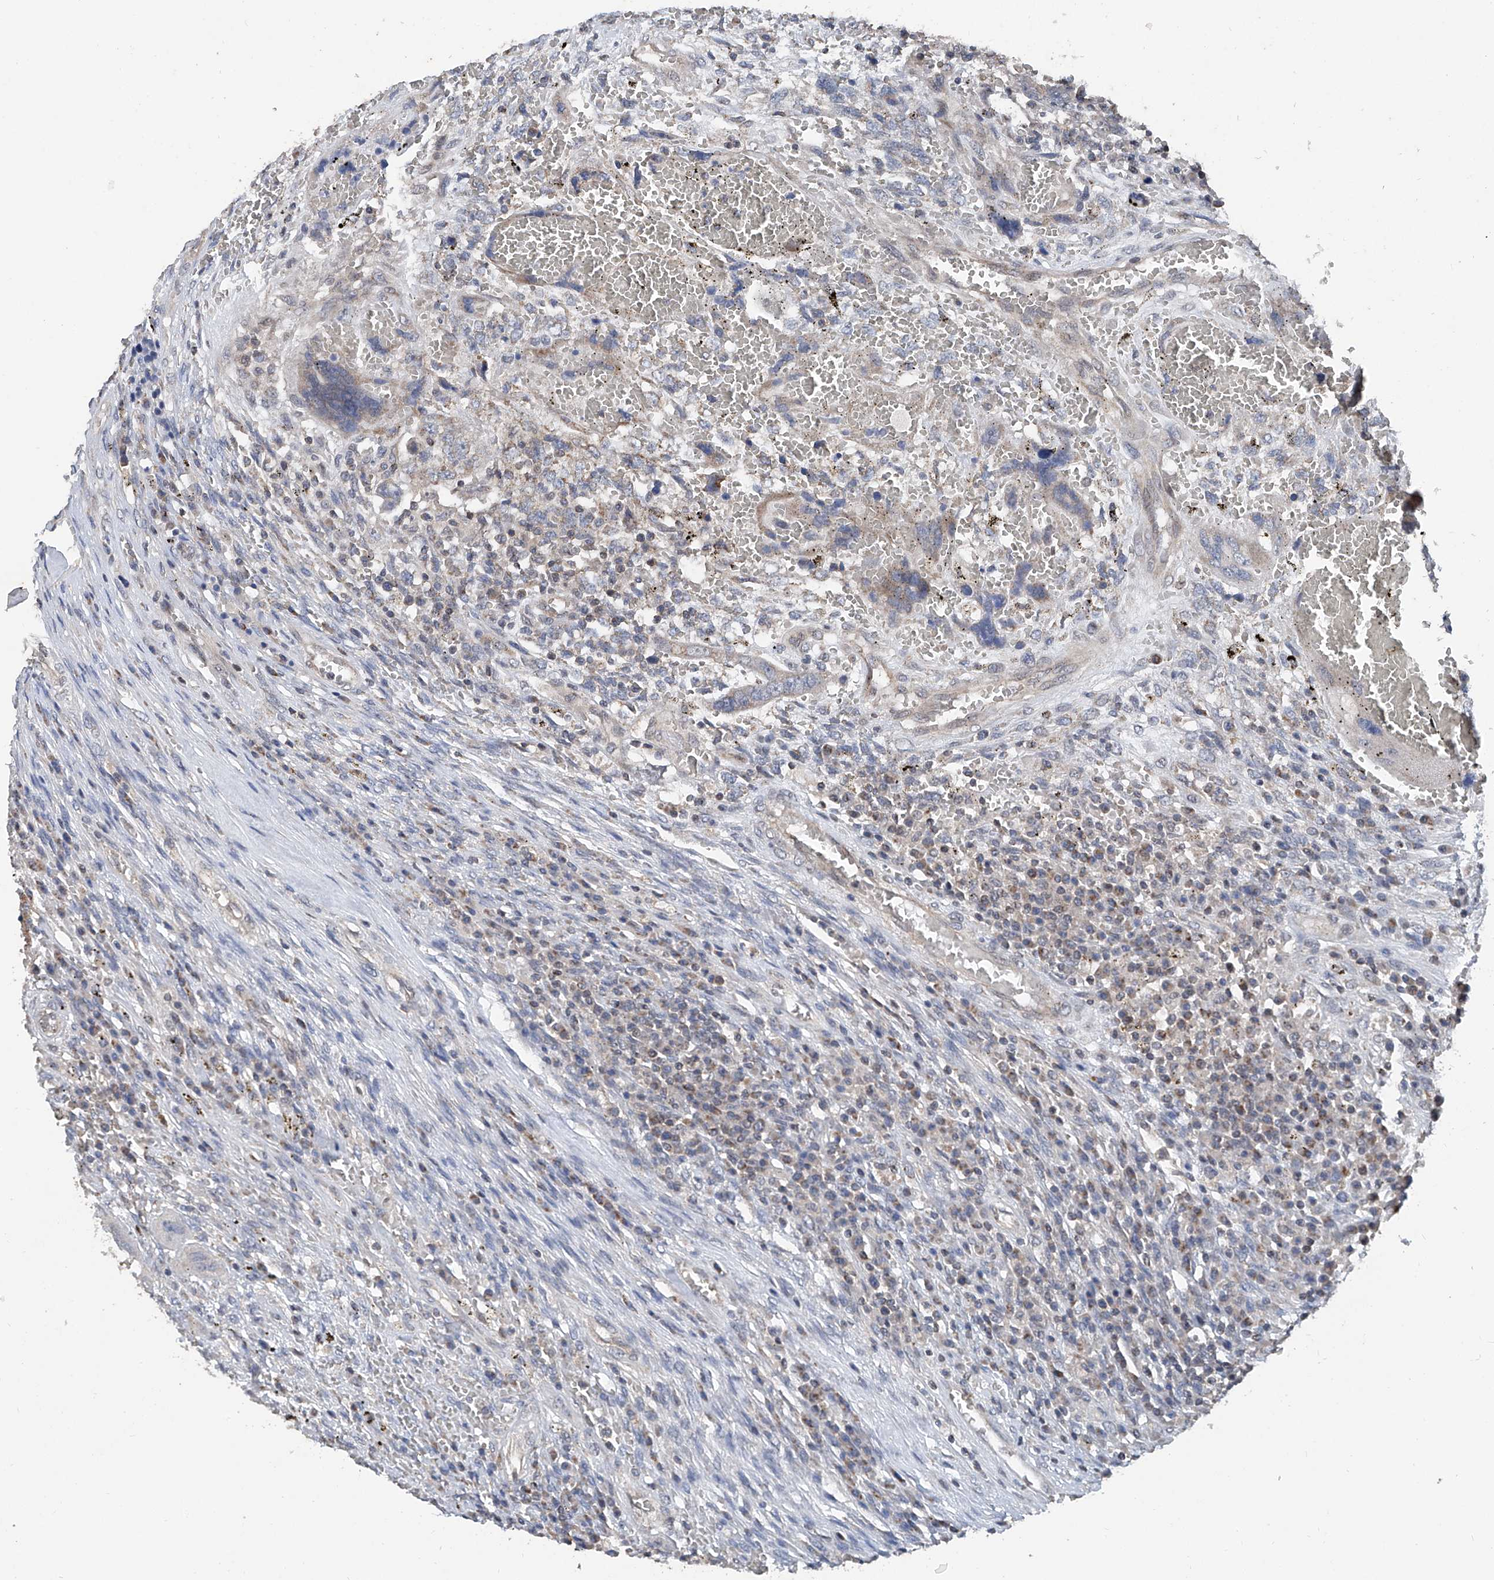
{"staining": {"intensity": "weak", "quantity": "<25%", "location": "cytoplasmic/membranous"}, "tissue": "testis cancer", "cell_type": "Tumor cells", "image_type": "cancer", "snomed": [{"axis": "morphology", "description": "Carcinoma, Embryonal, NOS"}, {"axis": "topography", "description": "Testis"}], "caption": "Photomicrograph shows no protein expression in tumor cells of testis embryonal carcinoma tissue.", "gene": "BCKDHB", "patient": {"sex": "male", "age": 26}}